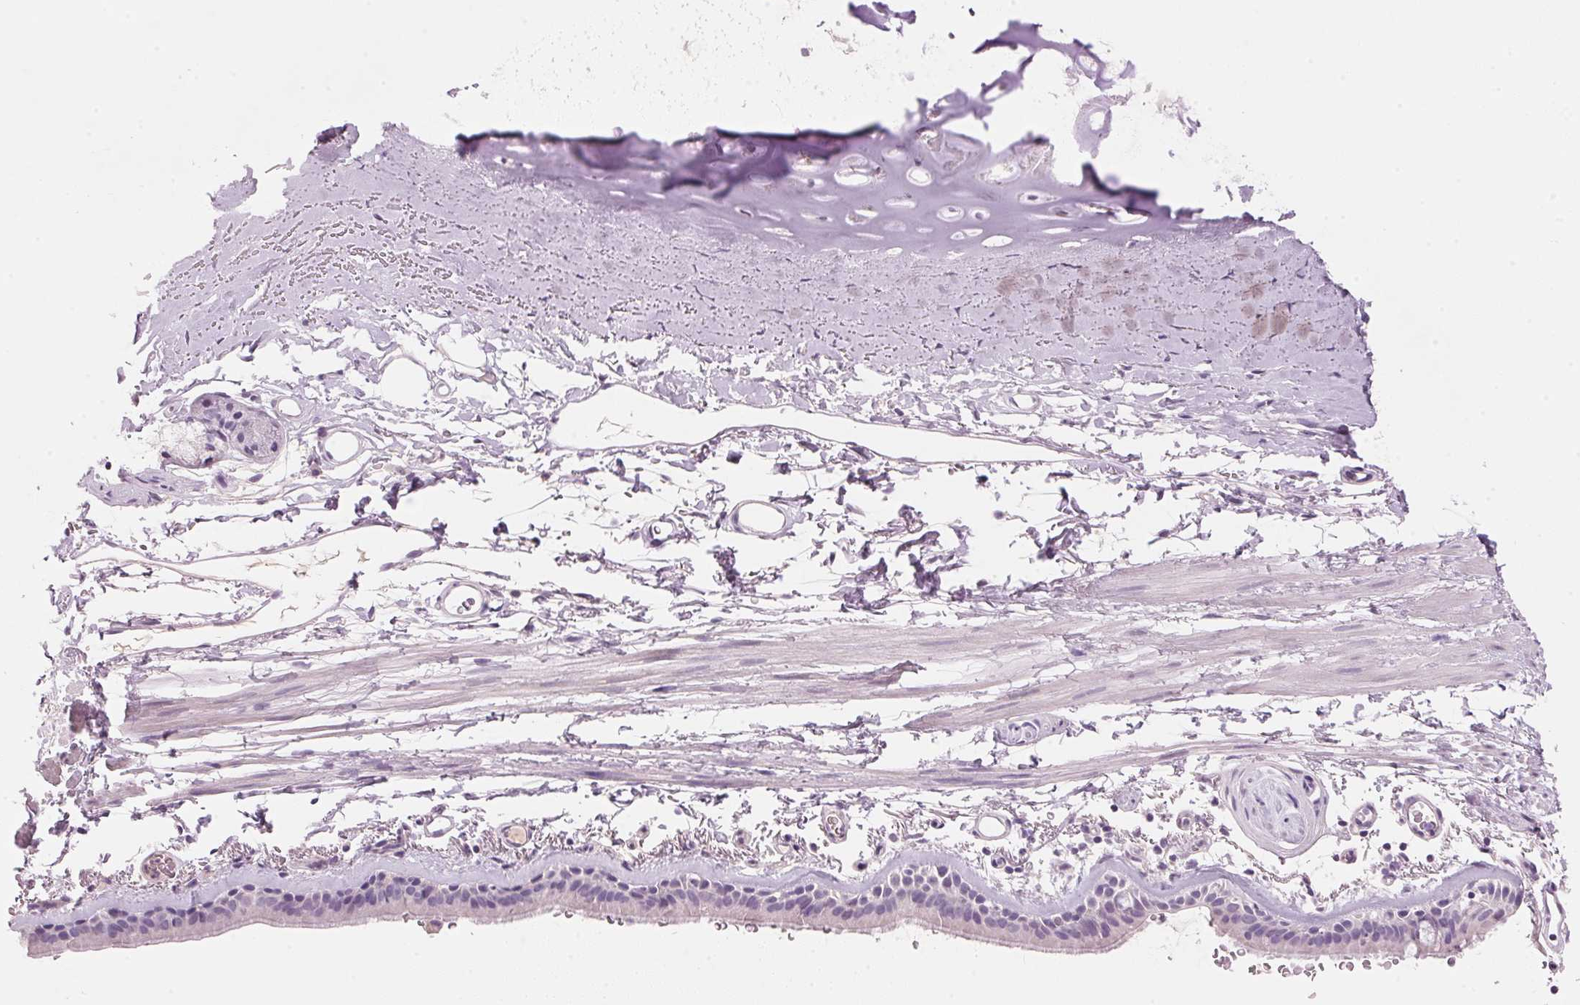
{"staining": {"intensity": "negative", "quantity": "none", "location": "none"}, "tissue": "bronchus", "cell_type": "Respiratory epithelial cells", "image_type": "normal", "snomed": [{"axis": "morphology", "description": "Normal tissue, NOS"}, {"axis": "topography", "description": "Lymph node"}, {"axis": "topography", "description": "Bronchus"}], "caption": "IHC photomicrograph of unremarkable human bronchus stained for a protein (brown), which shows no expression in respiratory epithelial cells.", "gene": "CYP11B1", "patient": {"sex": "female", "age": 70}}